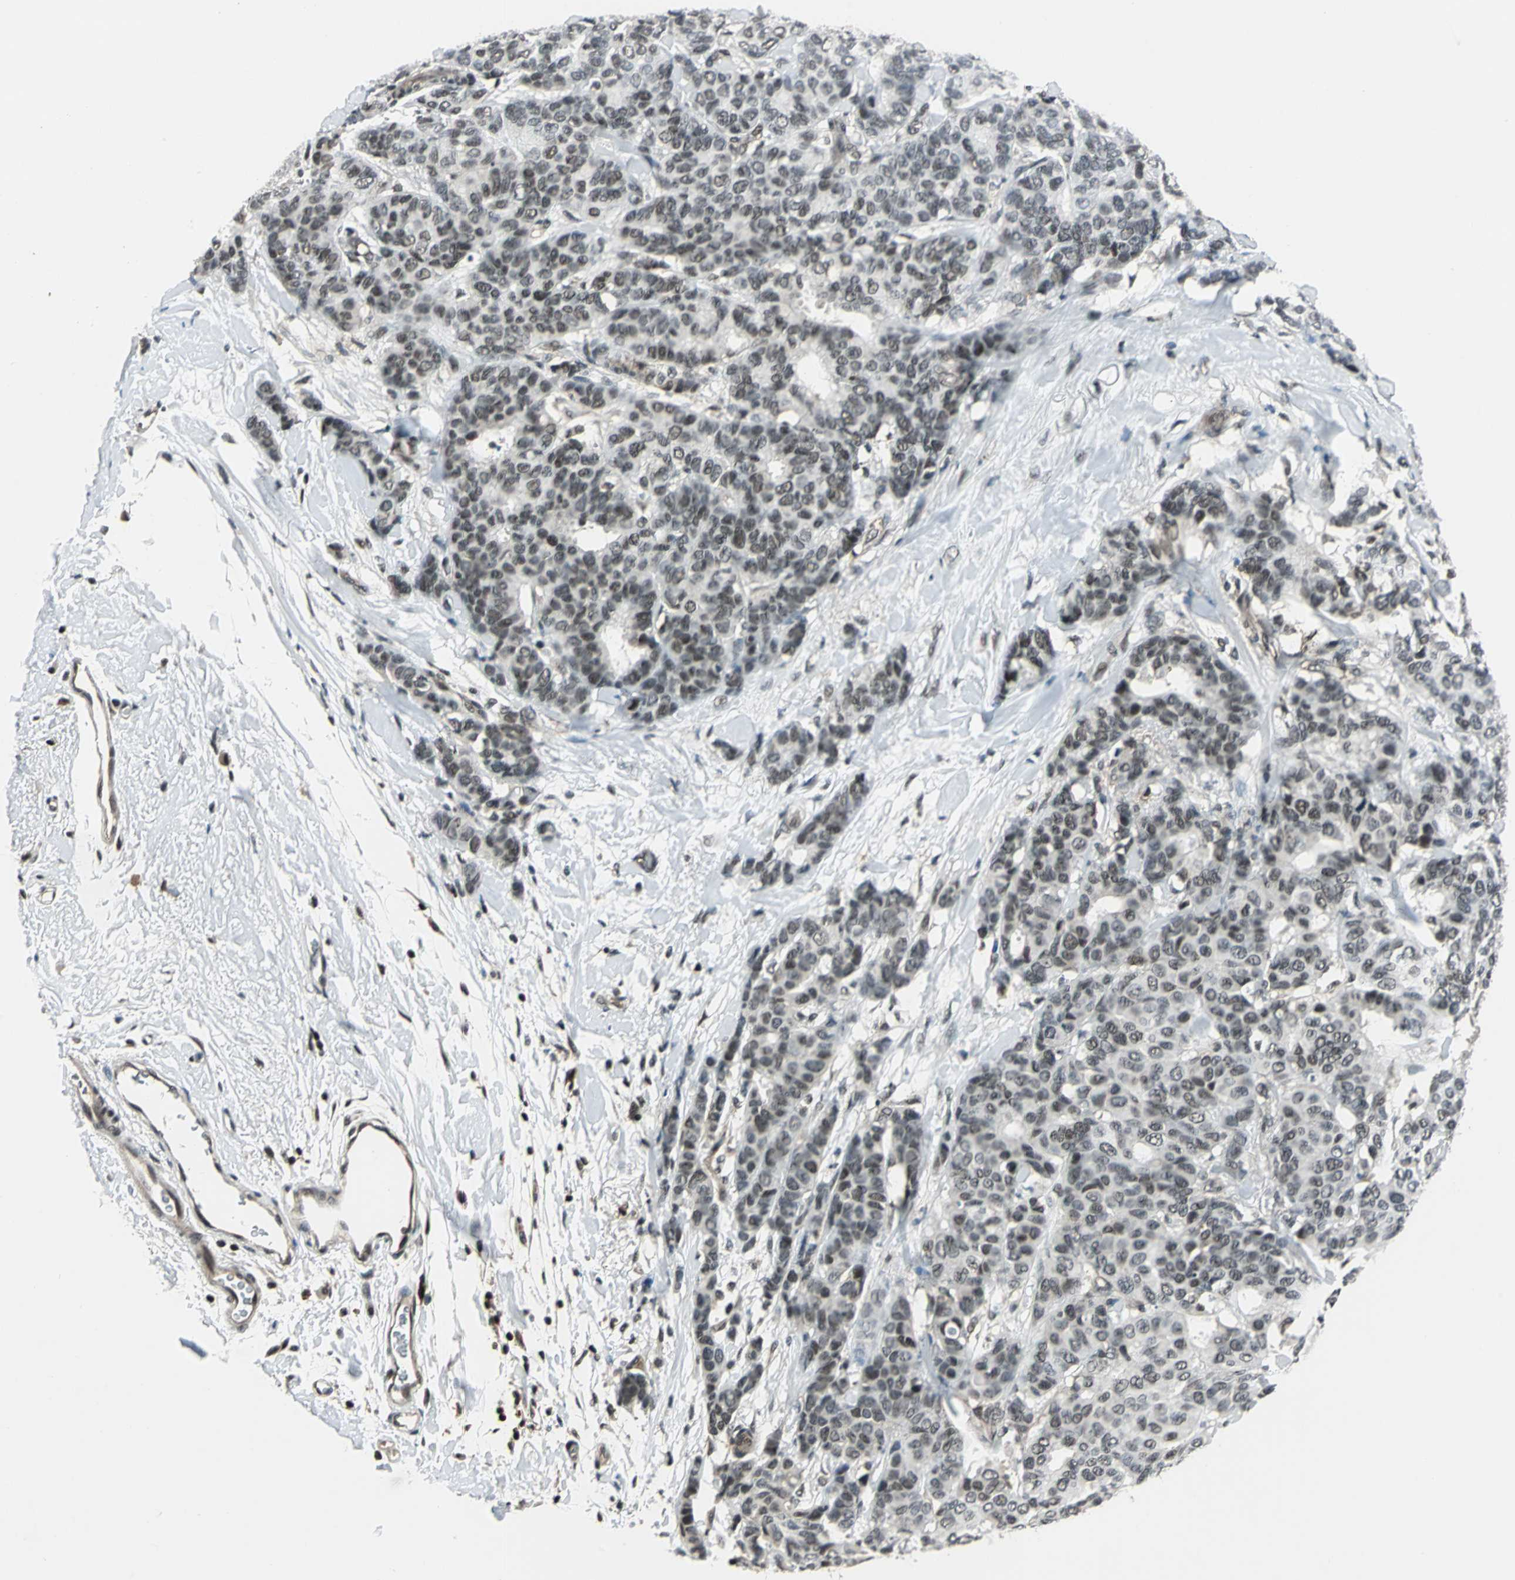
{"staining": {"intensity": "negative", "quantity": "none", "location": "none"}, "tissue": "breast cancer", "cell_type": "Tumor cells", "image_type": "cancer", "snomed": [{"axis": "morphology", "description": "Duct carcinoma"}, {"axis": "topography", "description": "Breast"}], "caption": "A micrograph of human breast cancer is negative for staining in tumor cells. Brightfield microscopy of immunohistochemistry stained with DAB (brown) and hematoxylin (blue), captured at high magnification.", "gene": "NR2C2", "patient": {"sex": "female", "age": 87}}